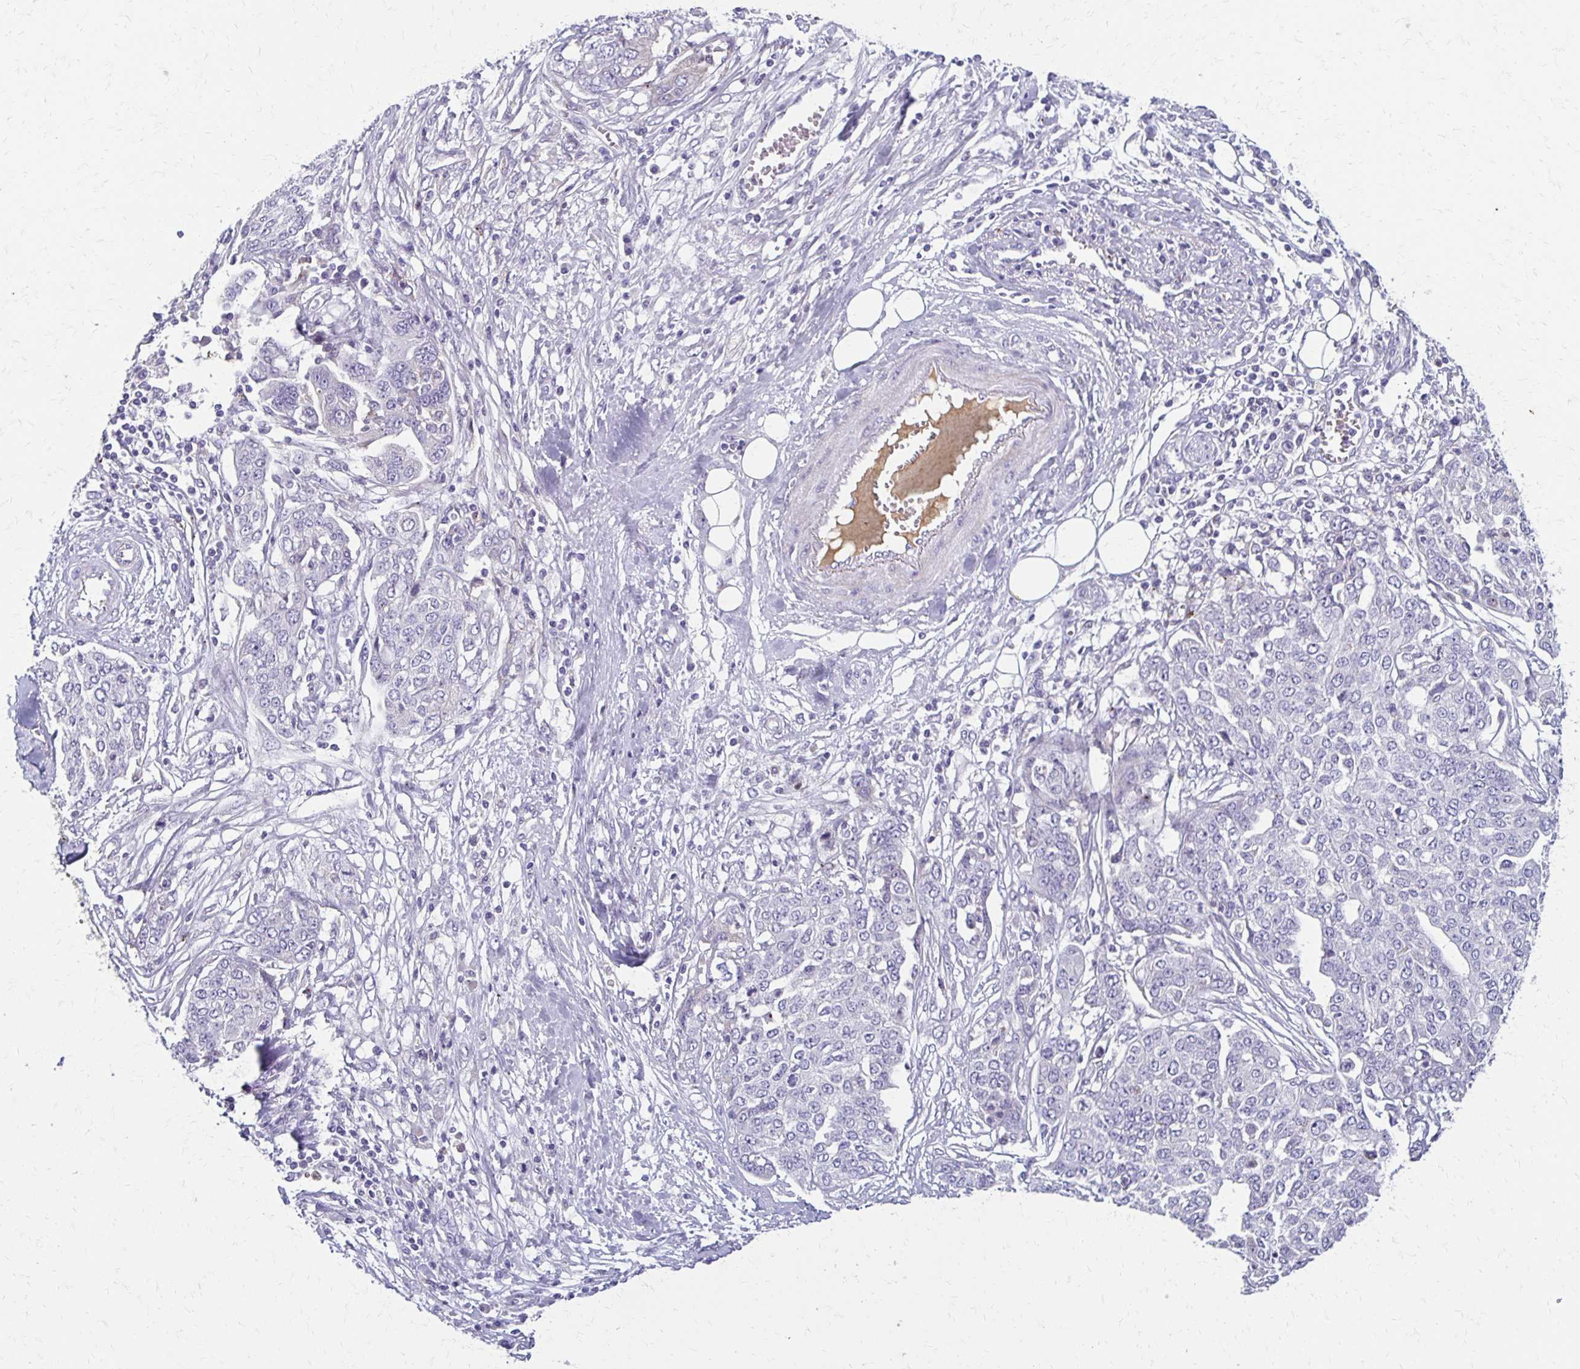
{"staining": {"intensity": "negative", "quantity": "none", "location": "none"}, "tissue": "ovarian cancer", "cell_type": "Tumor cells", "image_type": "cancer", "snomed": [{"axis": "morphology", "description": "Cystadenocarcinoma, serous, NOS"}, {"axis": "topography", "description": "Soft tissue"}, {"axis": "topography", "description": "Ovary"}], "caption": "IHC micrograph of ovarian cancer stained for a protein (brown), which displays no staining in tumor cells.", "gene": "BBS12", "patient": {"sex": "female", "age": 57}}